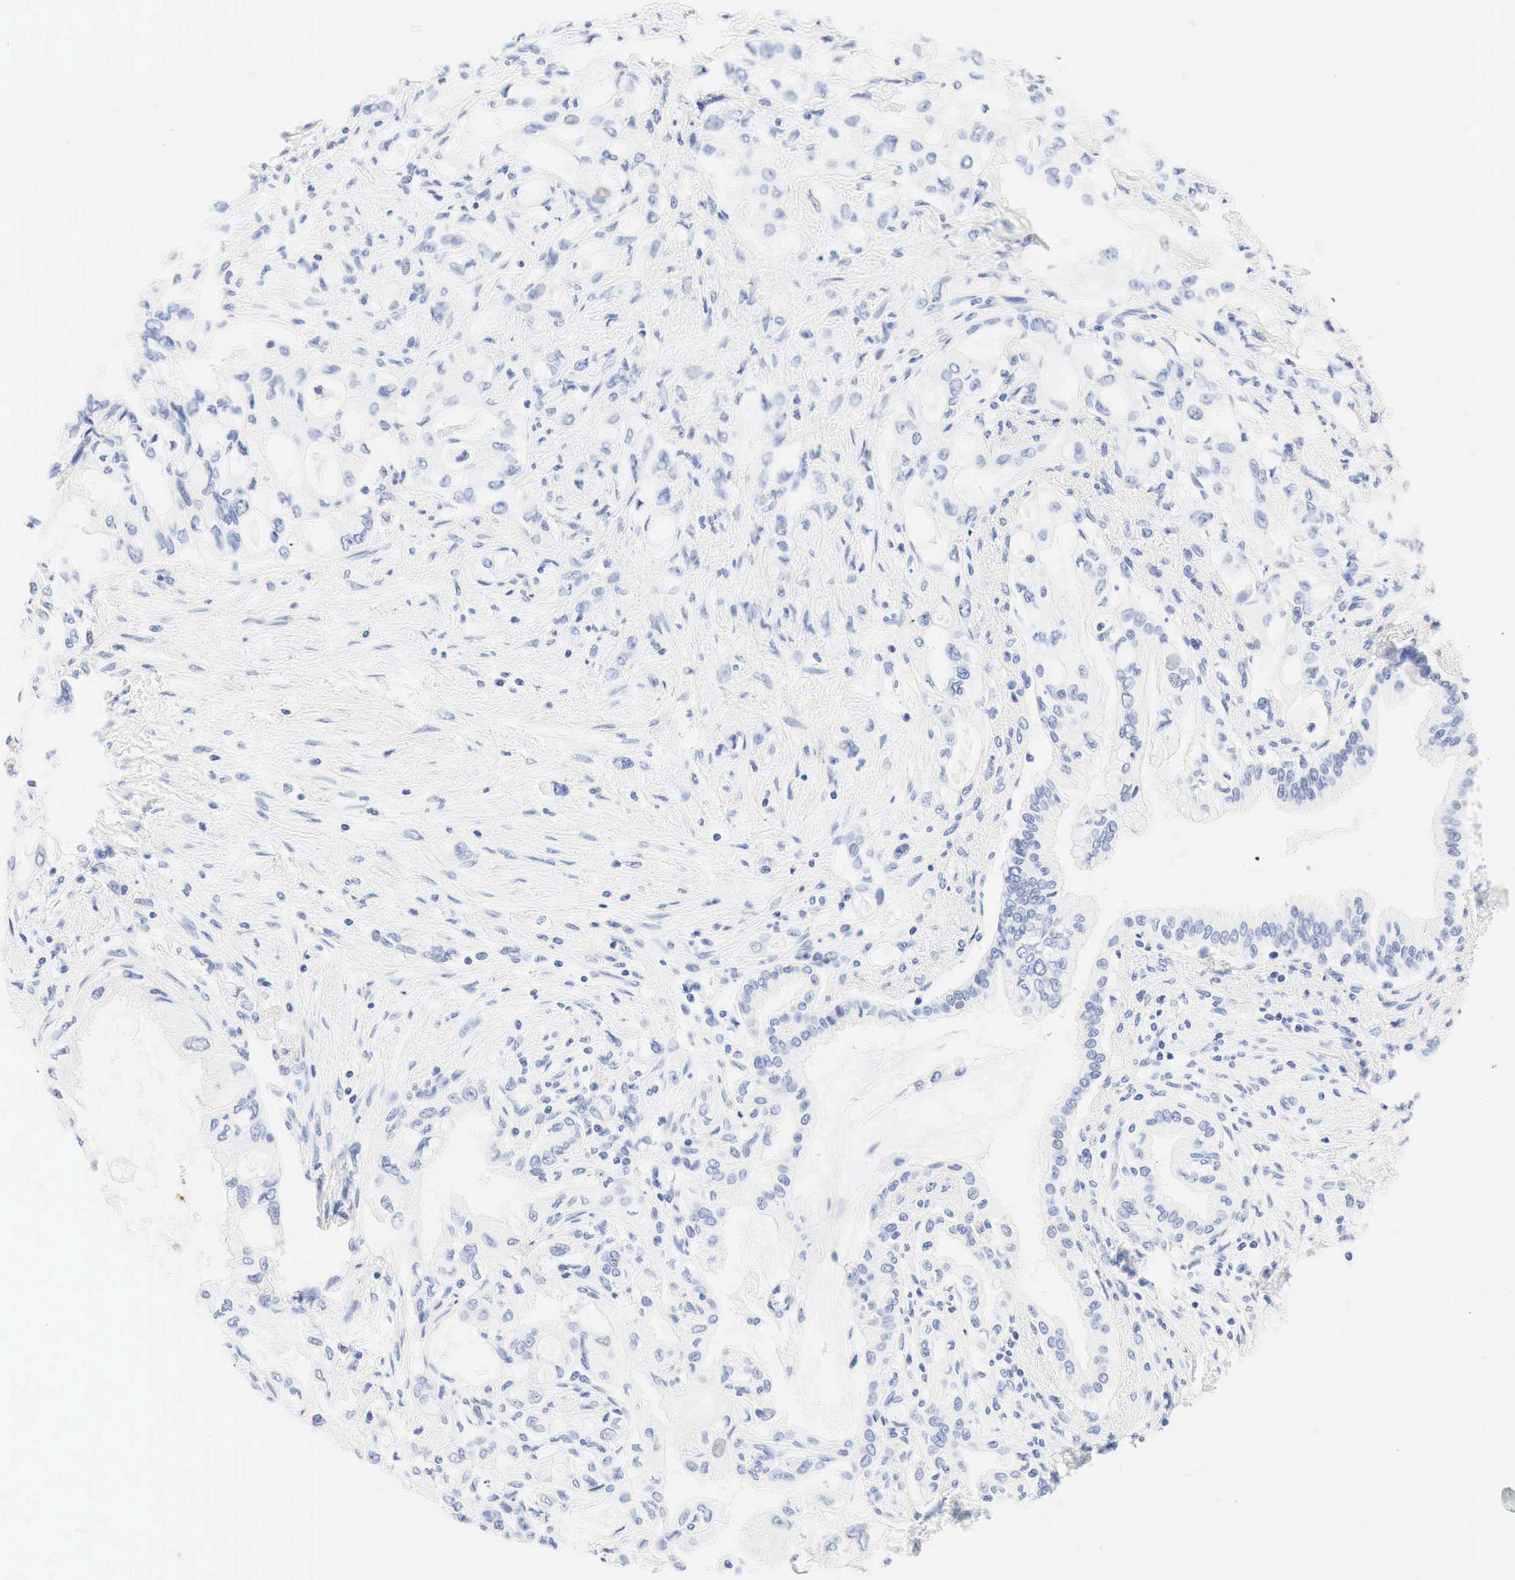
{"staining": {"intensity": "negative", "quantity": "none", "location": "none"}, "tissue": "pancreatic cancer", "cell_type": "Tumor cells", "image_type": "cancer", "snomed": [{"axis": "morphology", "description": "Adenocarcinoma, NOS"}, {"axis": "topography", "description": "Pancreas"}], "caption": "An immunohistochemistry micrograph of pancreatic cancer is shown. There is no staining in tumor cells of pancreatic cancer.", "gene": "NKX2-1", "patient": {"sex": "female", "age": 70}}